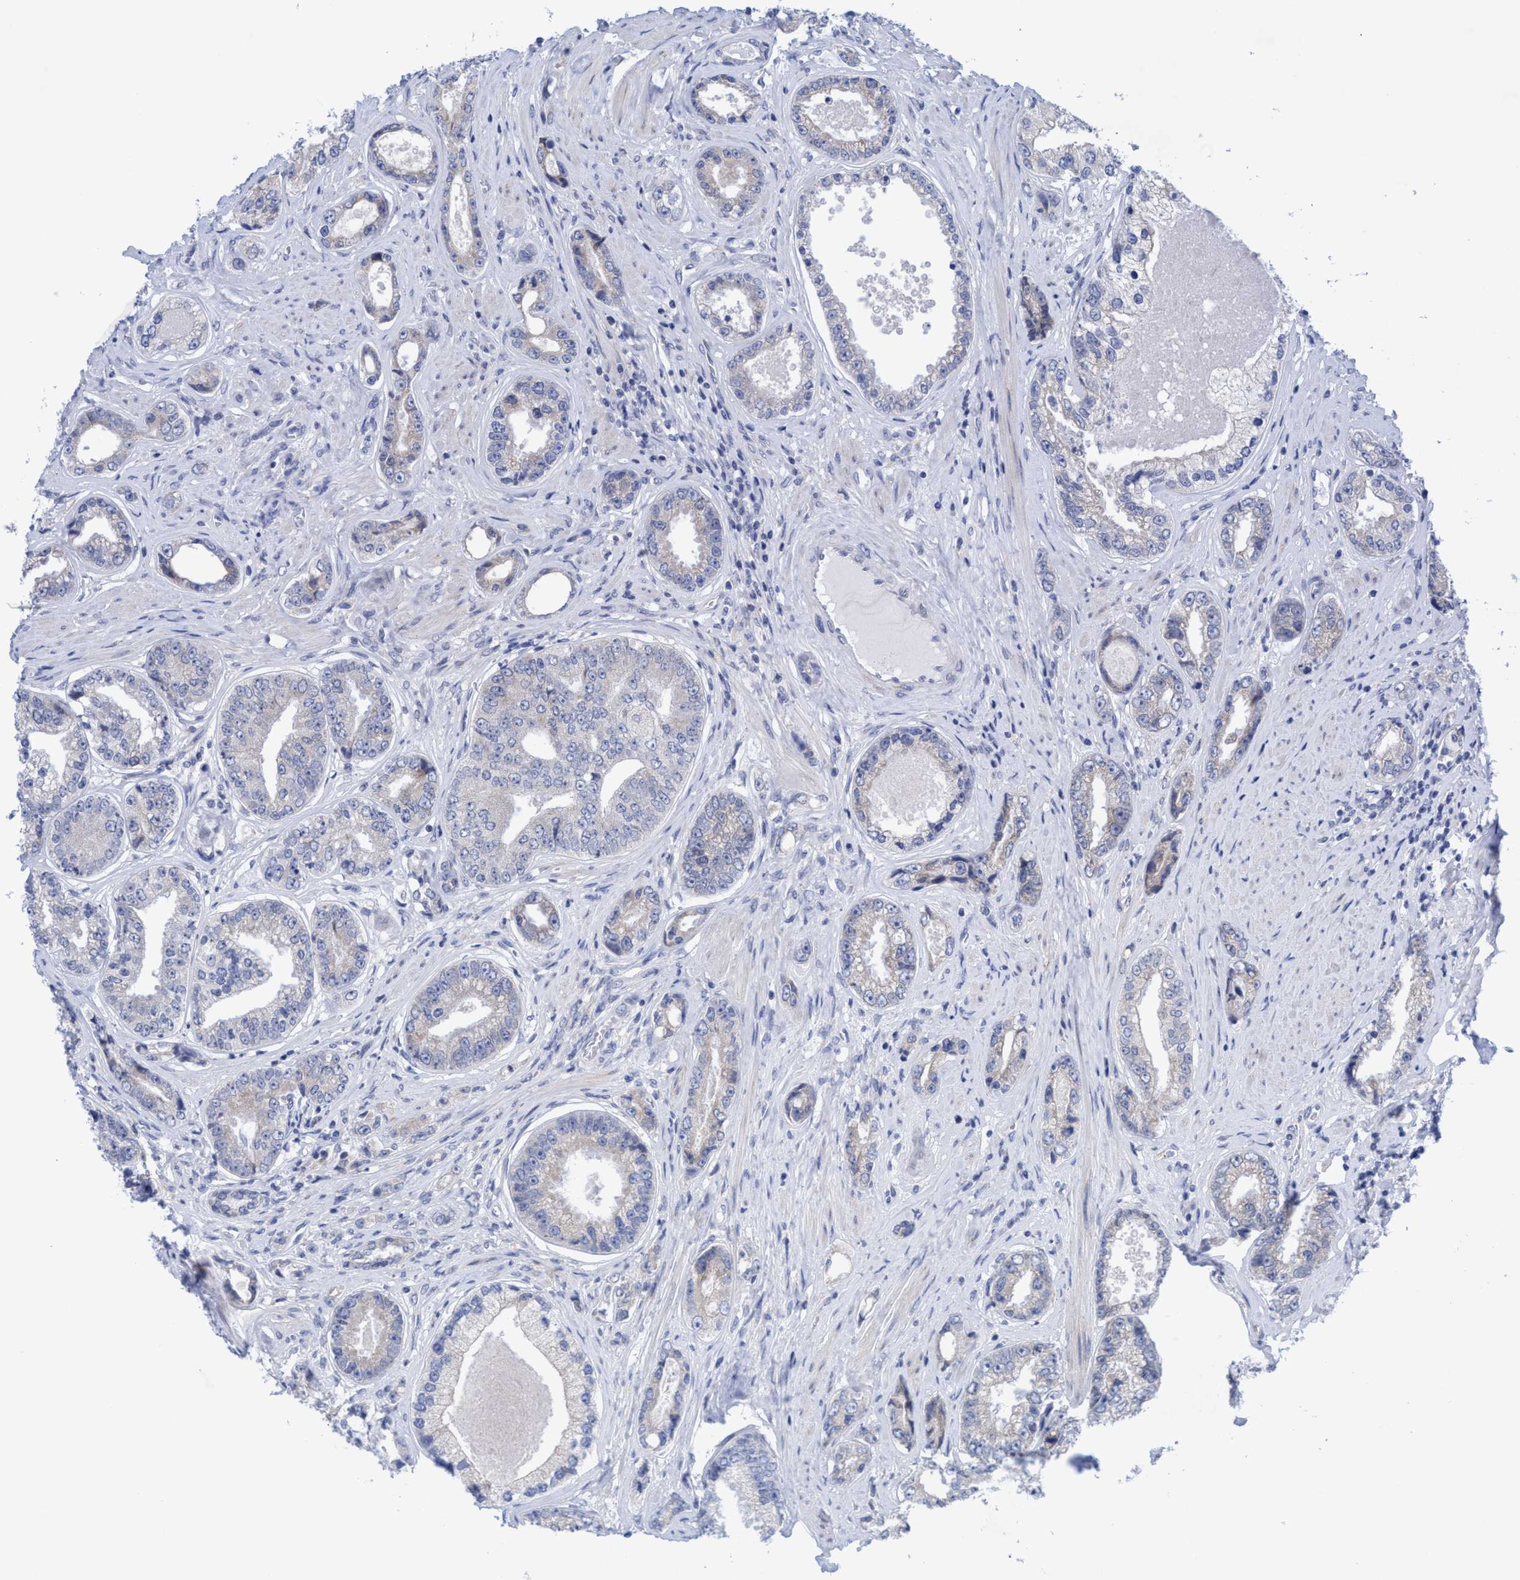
{"staining": {"intensity": "negative", "quantity": "none", "location": "none"}, "tissue": "prostate cancer", "cell_type": "Tumor cells", "image_type": "cancer", "snomed": [{"axis": "morphology", "description": "Adenocarcinoma, High grade"}, {"axis": "topography", "description": "Prostate"}], "caption": "High magnification brightfield microscopy of prostate cancer (adenocarcinoma (high-grade)) stained with DAB (3,3'-diaminobenzidine) (brown) and counterstained with hematoxylin (blue): tumor cells show no significant positivity.", "gene": "RSAD1", "patient": {"sex": "male", "age": 61}}